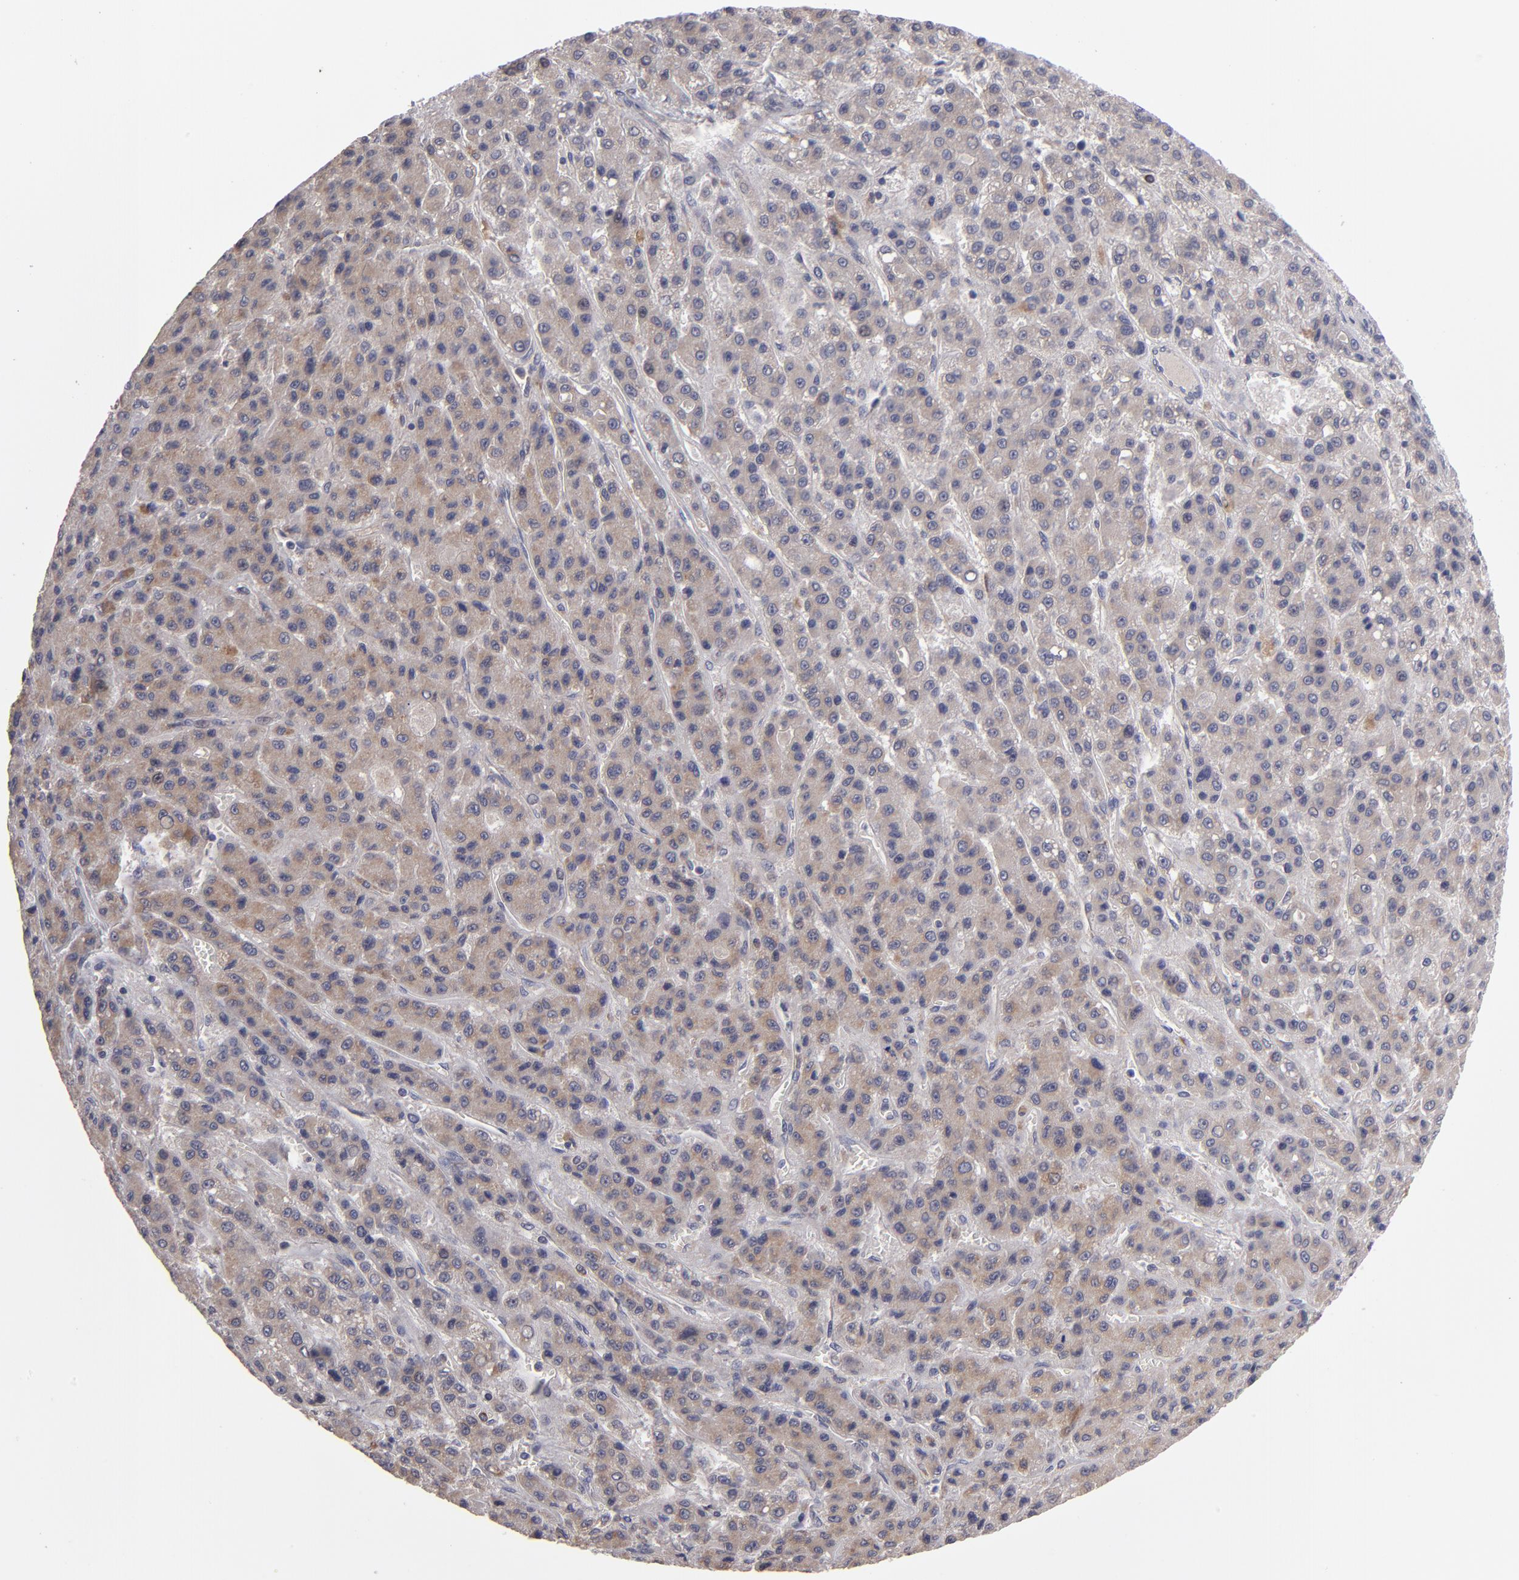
{"staining": {"intensity": "weak", "quantity": ">75%", "location": "cytoplasmic/membranous"}, "tissue": "liver cancer", "cell_type": "Tumor cells", "image_type": "cancer", "snomed": [{"axis": "morphology", "description": "Carcinoma, Hepatocellular, NOS"}, {"axis": "topography", "description": "Liver"}], "caption": "About >75% of tumor cells in human liver cancer (hepatocellular carcinoma) exhibit weak cytoplasmic/membranous protein expression as visualized by brown immunohistochemical staining.", "gene": "HCCS", "patient": {"sex": "male", "age": 70}}